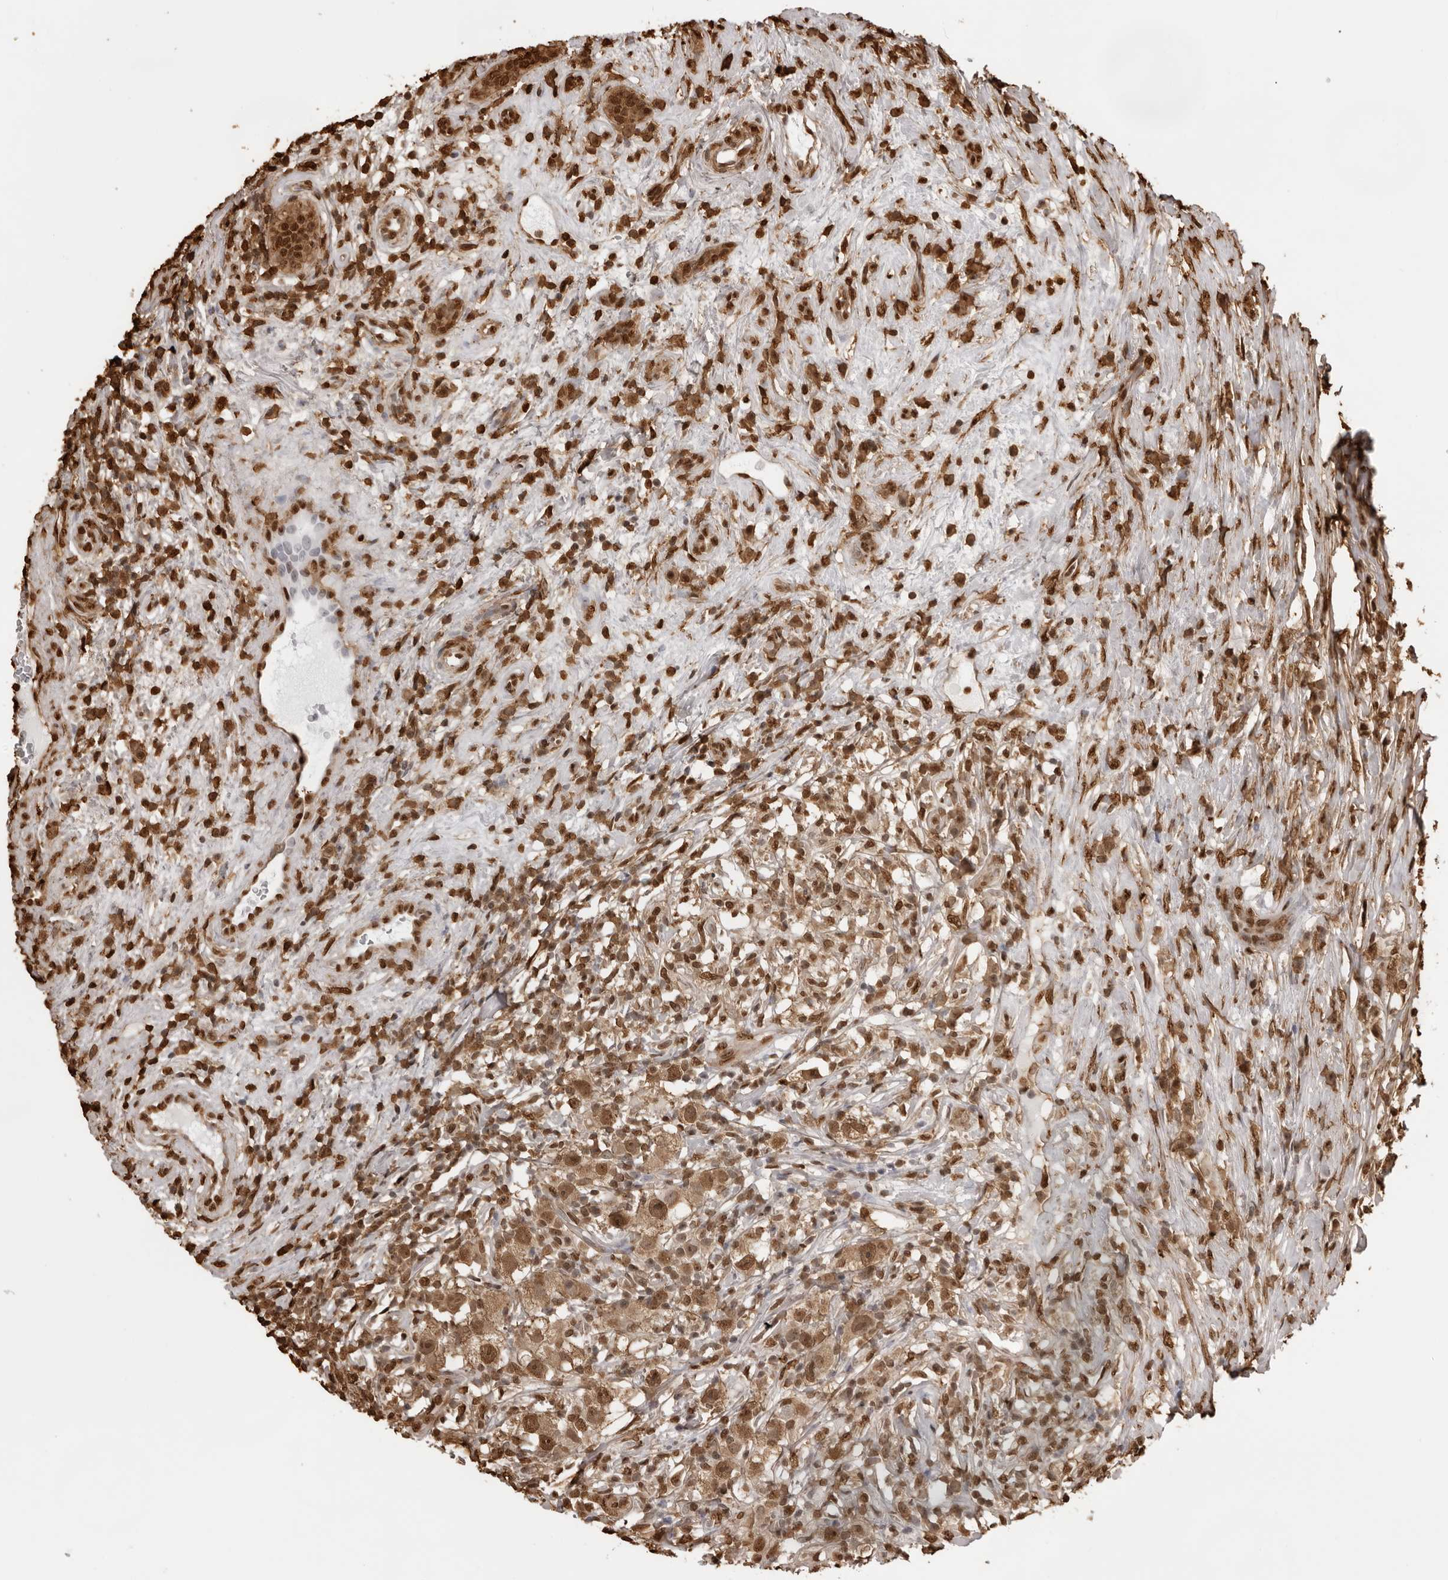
{"staining": {"intensity": "moderate", "quantity": ">75%", "location": "cytoplasmic/membranous,nuclear"}, "tissue": "testis cancer", "cell_type": "Tumor cells", "image_type": "cancer", "snomed": [{"axis": "morphology", "description": "Seminoma, NOS"}, {"axis": "topography", "description": "Testis"}], "caption": "This is a micrograph of immunohistochemistry staining of seminoma (testis), which shows moderate staining in the cytoplasmic/membranous and nuclear of tumor cells.", "gene": "ZFP91", "patient": {"sex": "male", "age": 49}}